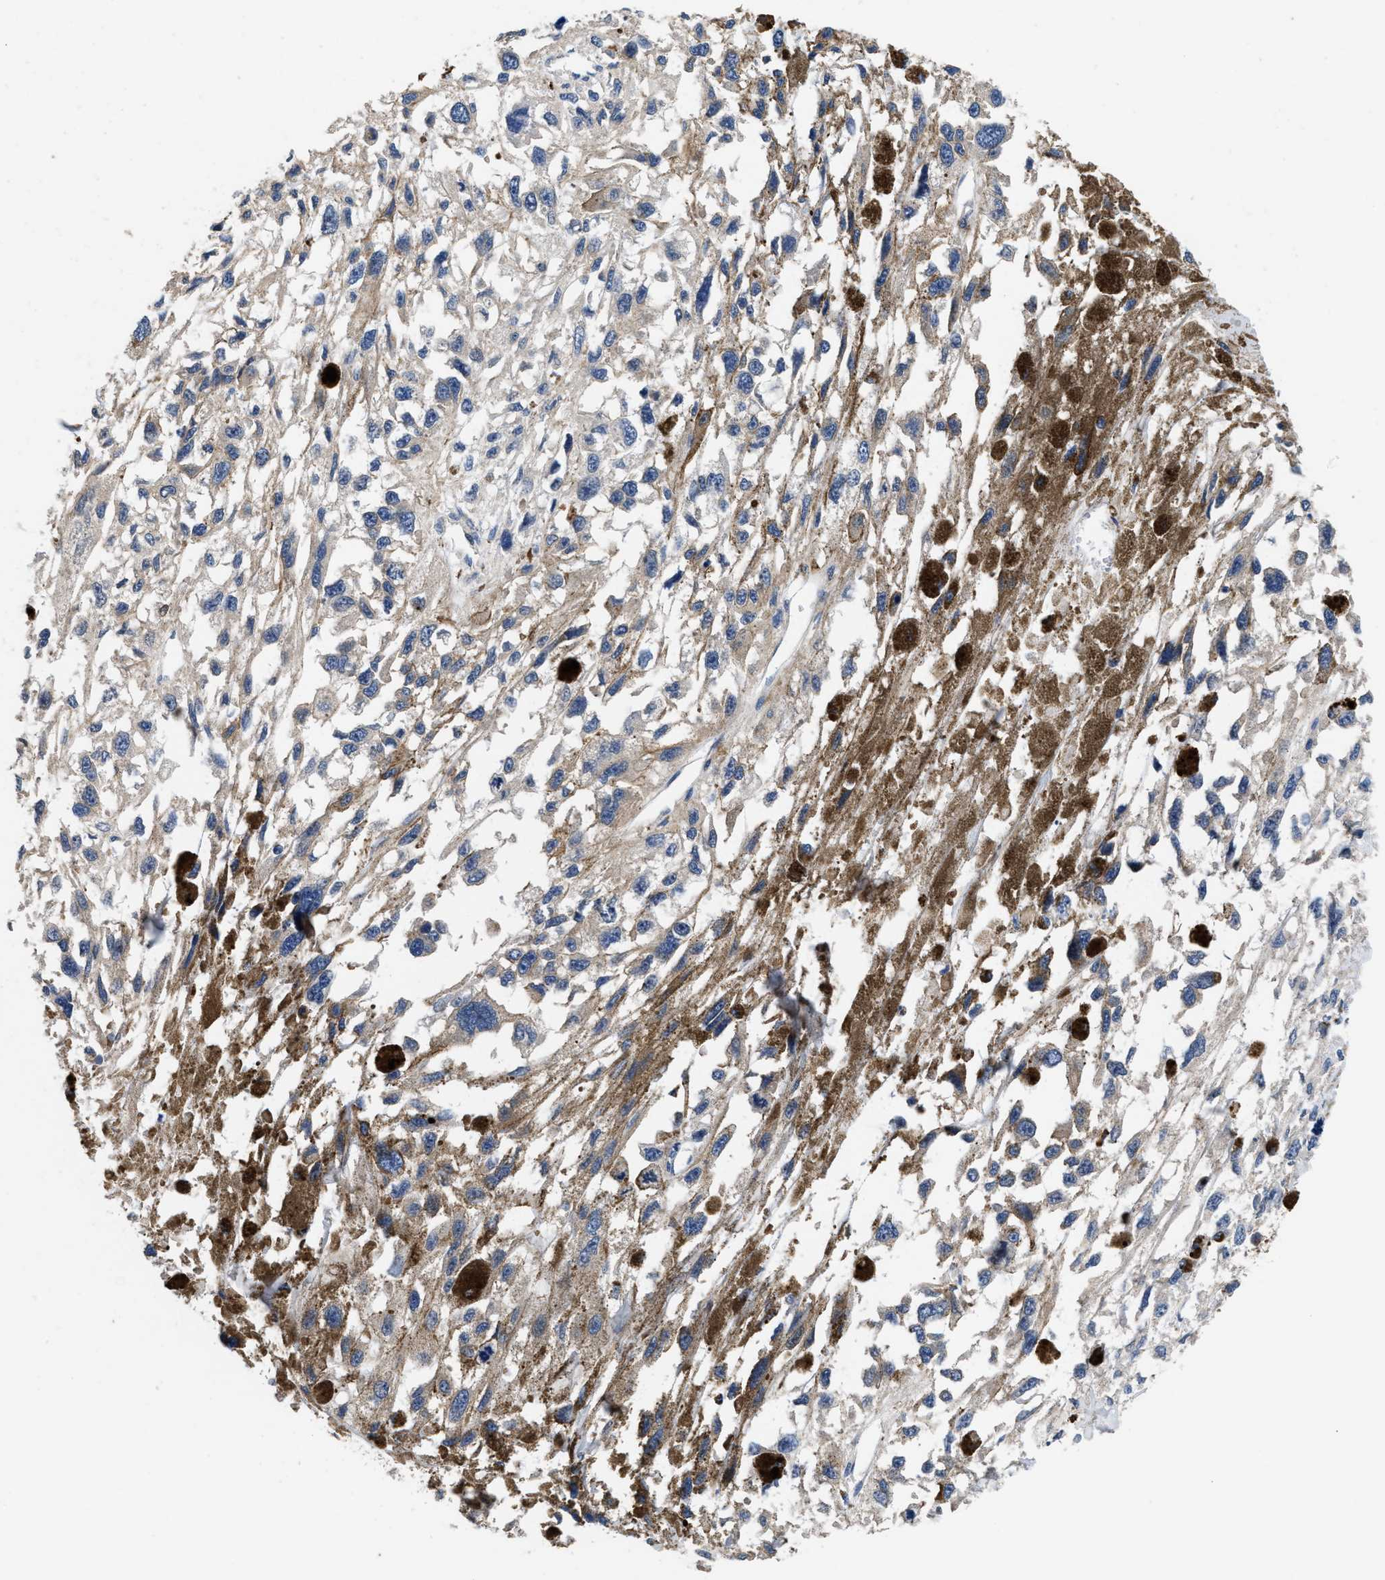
{"staining": {"intensity": "negative", "quantity": "none", "location": "none"}, "tissue": "melanoma", "cell_type": "Tumor cells", "image_type": "cancer", "snomed": [{"axis": "morphology", "description": "Malignant melanoma, Metastatic site"}, {"axis": "topography", "description": "Lymph node"}], "caption": "DAB (3,3'-diaminobenzidine) immunohistochemical staining of human melanoma reveals no significant staining in tumor cells.", "gene": "ANKIB1", "patient": {"sex": "male", "age": 59}}